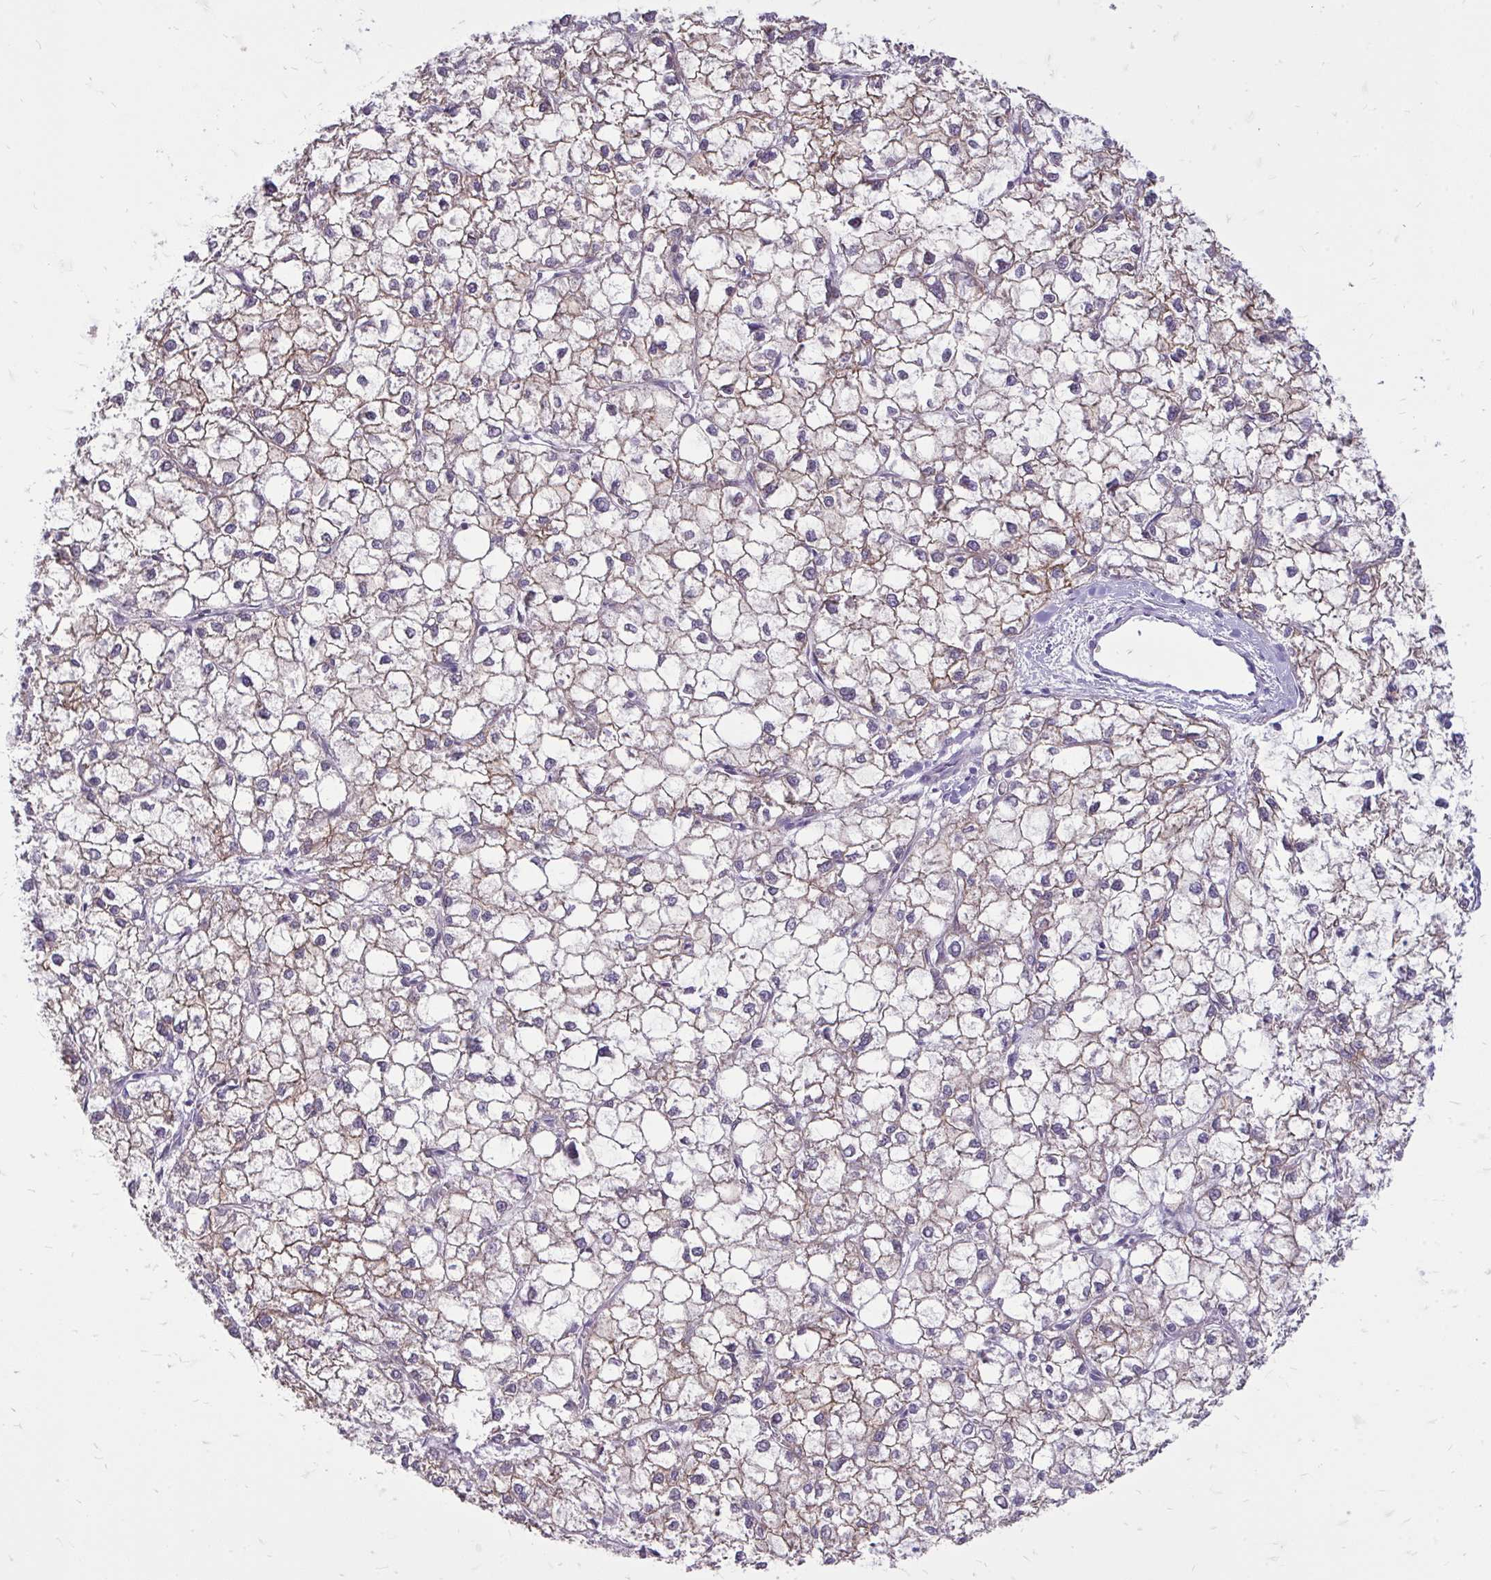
{"staining": {"intensity": "moderate", "quantity": ">75%", "location": "cytoplasmic/membranous"}, "tissue": "liver cancer", "cell_type": "Tumor cells", "image_type": "cancer", "snomed": [{"axis": "morphology", "description": "Carcinoma, Hepatocellular, NOS"}, {"axis": "topography", "description": "Liver"}], "caption": "Liver cancer was stained to show a protein in brown. There is medium levels of moderate cytoplasmic/membranous staining in about >75% of tumor cells.", "gene": "SPTBN2", "patient": {"sex": "female", "age": 43}}